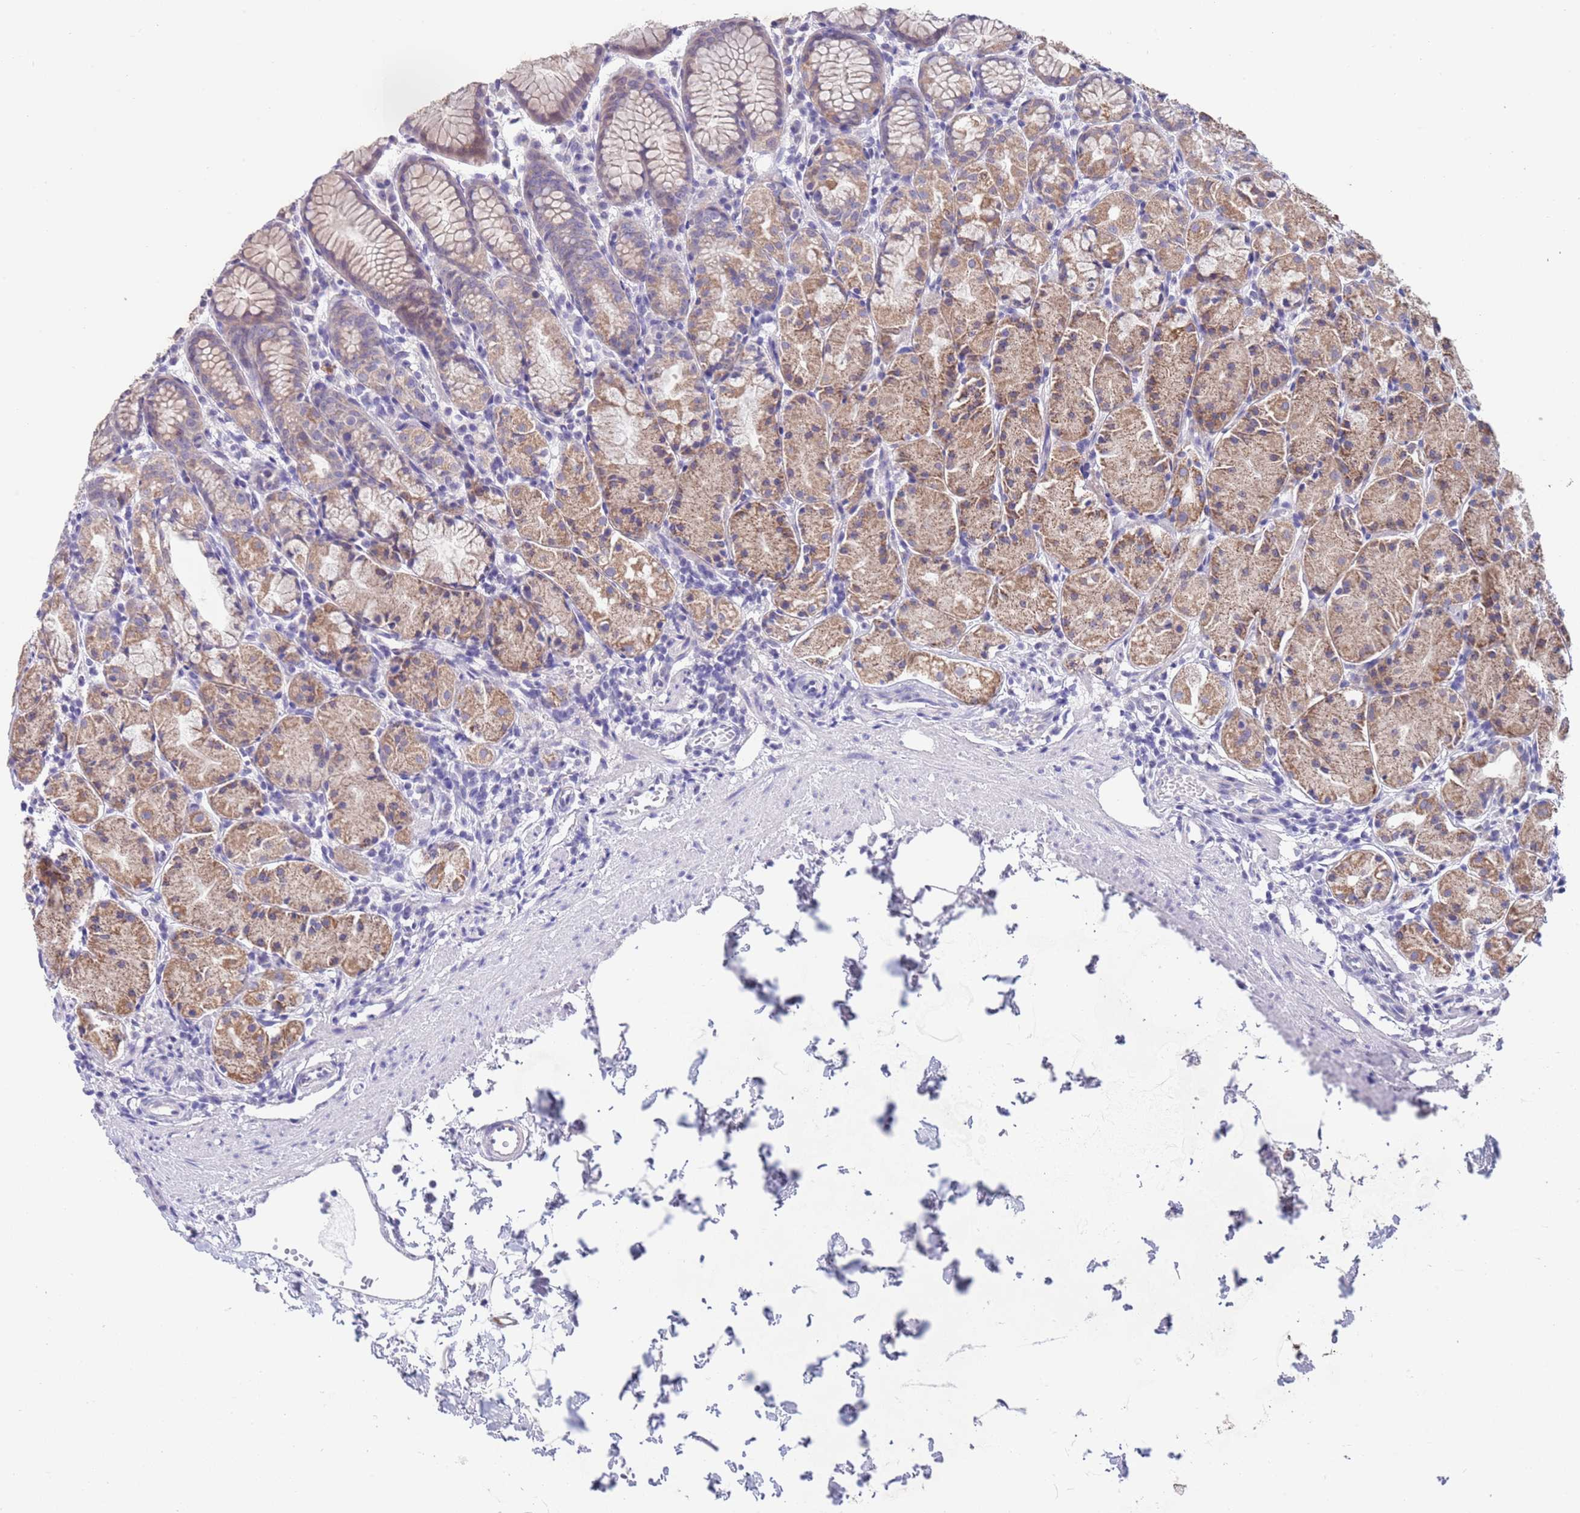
{"staining": {"intensity": "moderate", "quantity": "25%-75%", "location": "cytoplasmic/membranous"}, "tissue": "stomach", "cell_type": "Glandular cells", "image_type": "normal", "snomed": [{"axis": "morphology", "description": "Normal tissue, NOS"}, {"axis": "topography", "description": "Stomach, upper"}], "caption": "Protein expression analysis of benign stomach reveals moderate cytoplasmic/membranous expression in approximately 25%-75% of glandular cells.", "gene": "SPIRE2", "patient": {"sex": "male", "age": 47}}